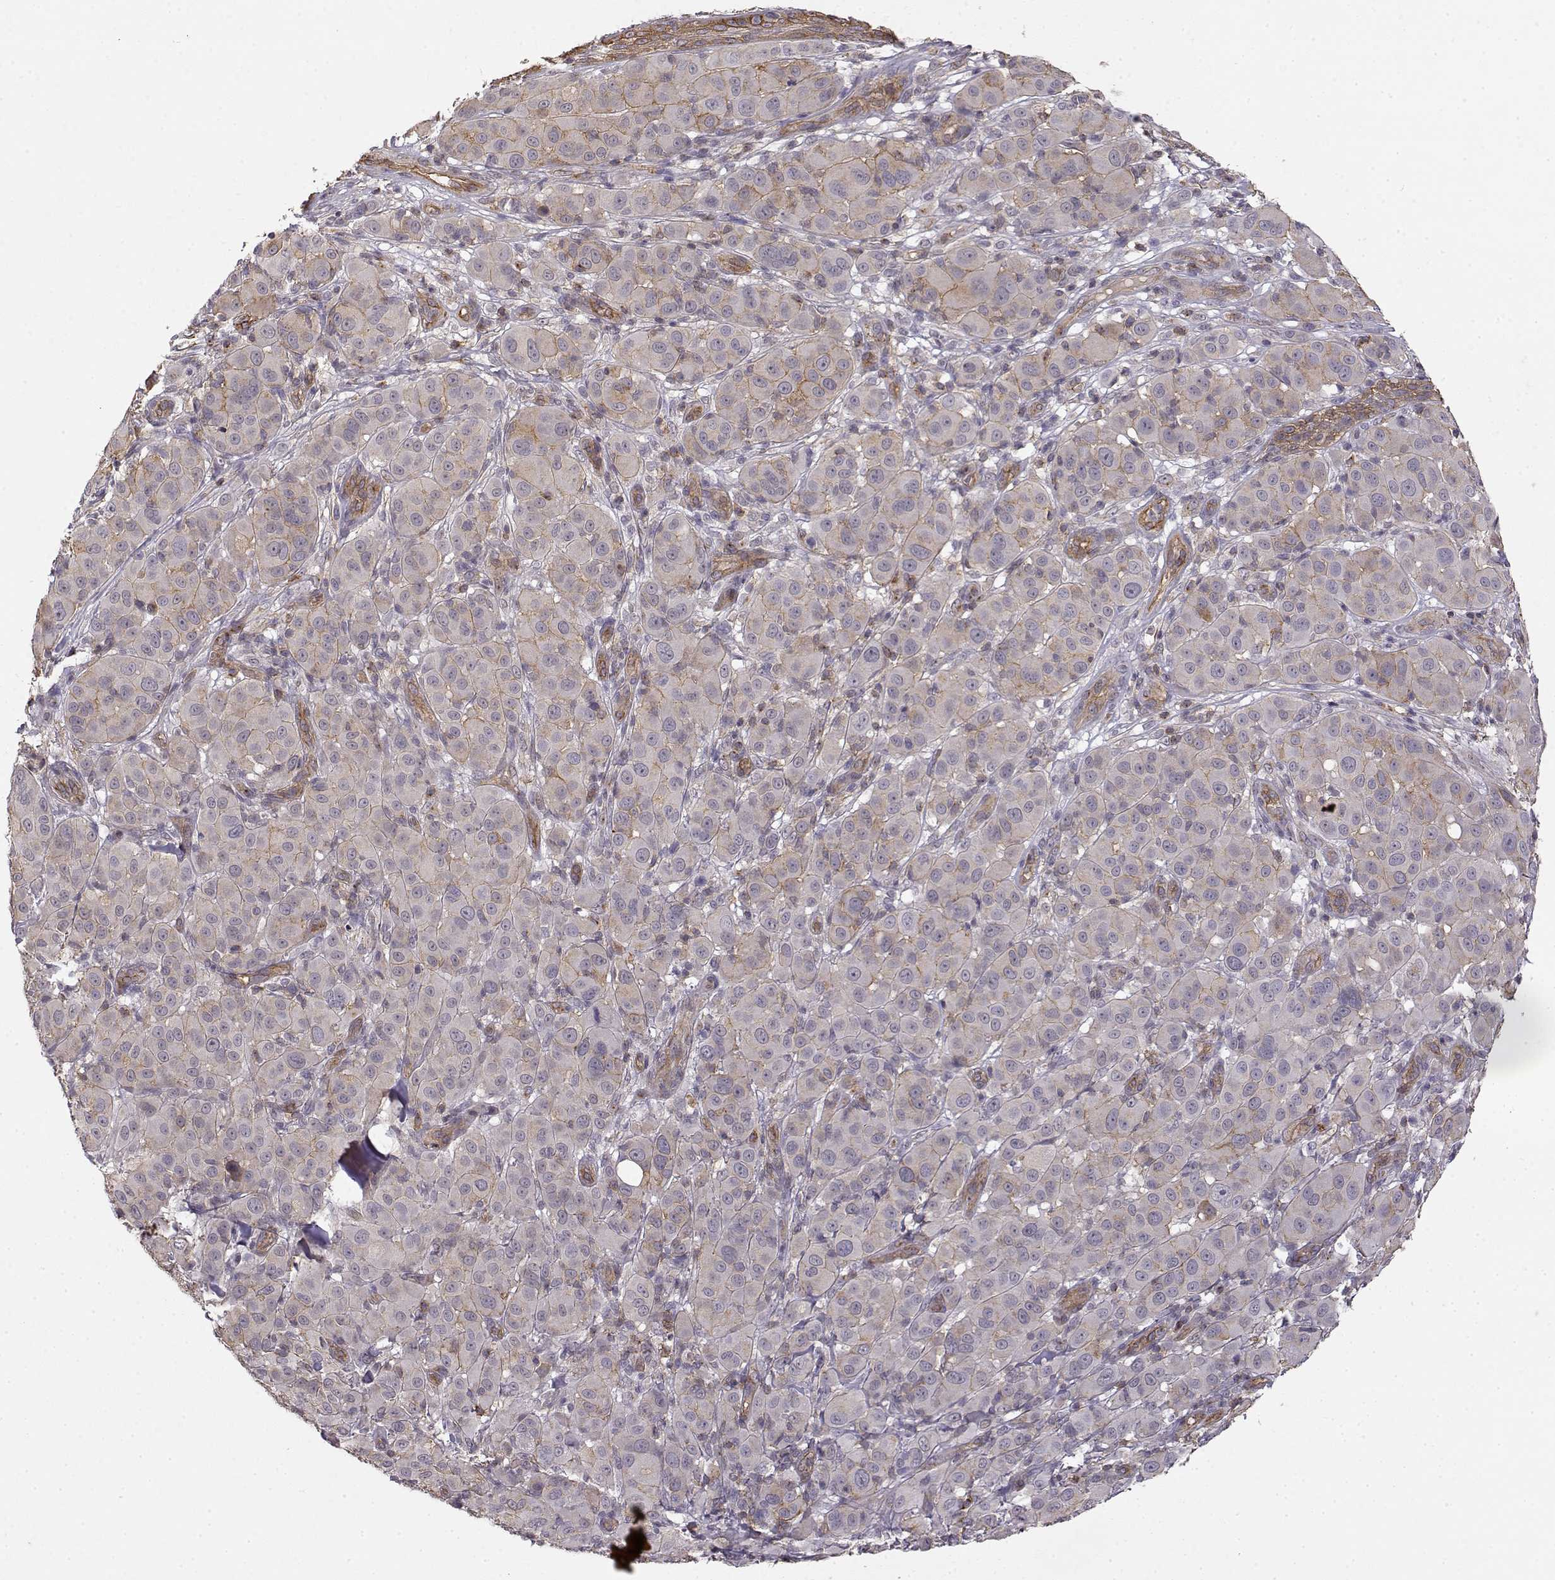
{"staining": {"intensity": "weak", "quantity": "<25%", "location": "cytoplasmic/membranous"}, "tissue": "melanoma", "cell_type": "Tumor cells", "image_type": "cancer", "snomed": [{"axis": "morphology", "description": "Malignant melanoma, NOS"}, {"axis": "topography", "description": "Skin"}], "caption": "An image of human melanoma is negative for staining in tumor cells.", "gene": "IFITM1", "patient": {"sex": "female", "age": 87}}